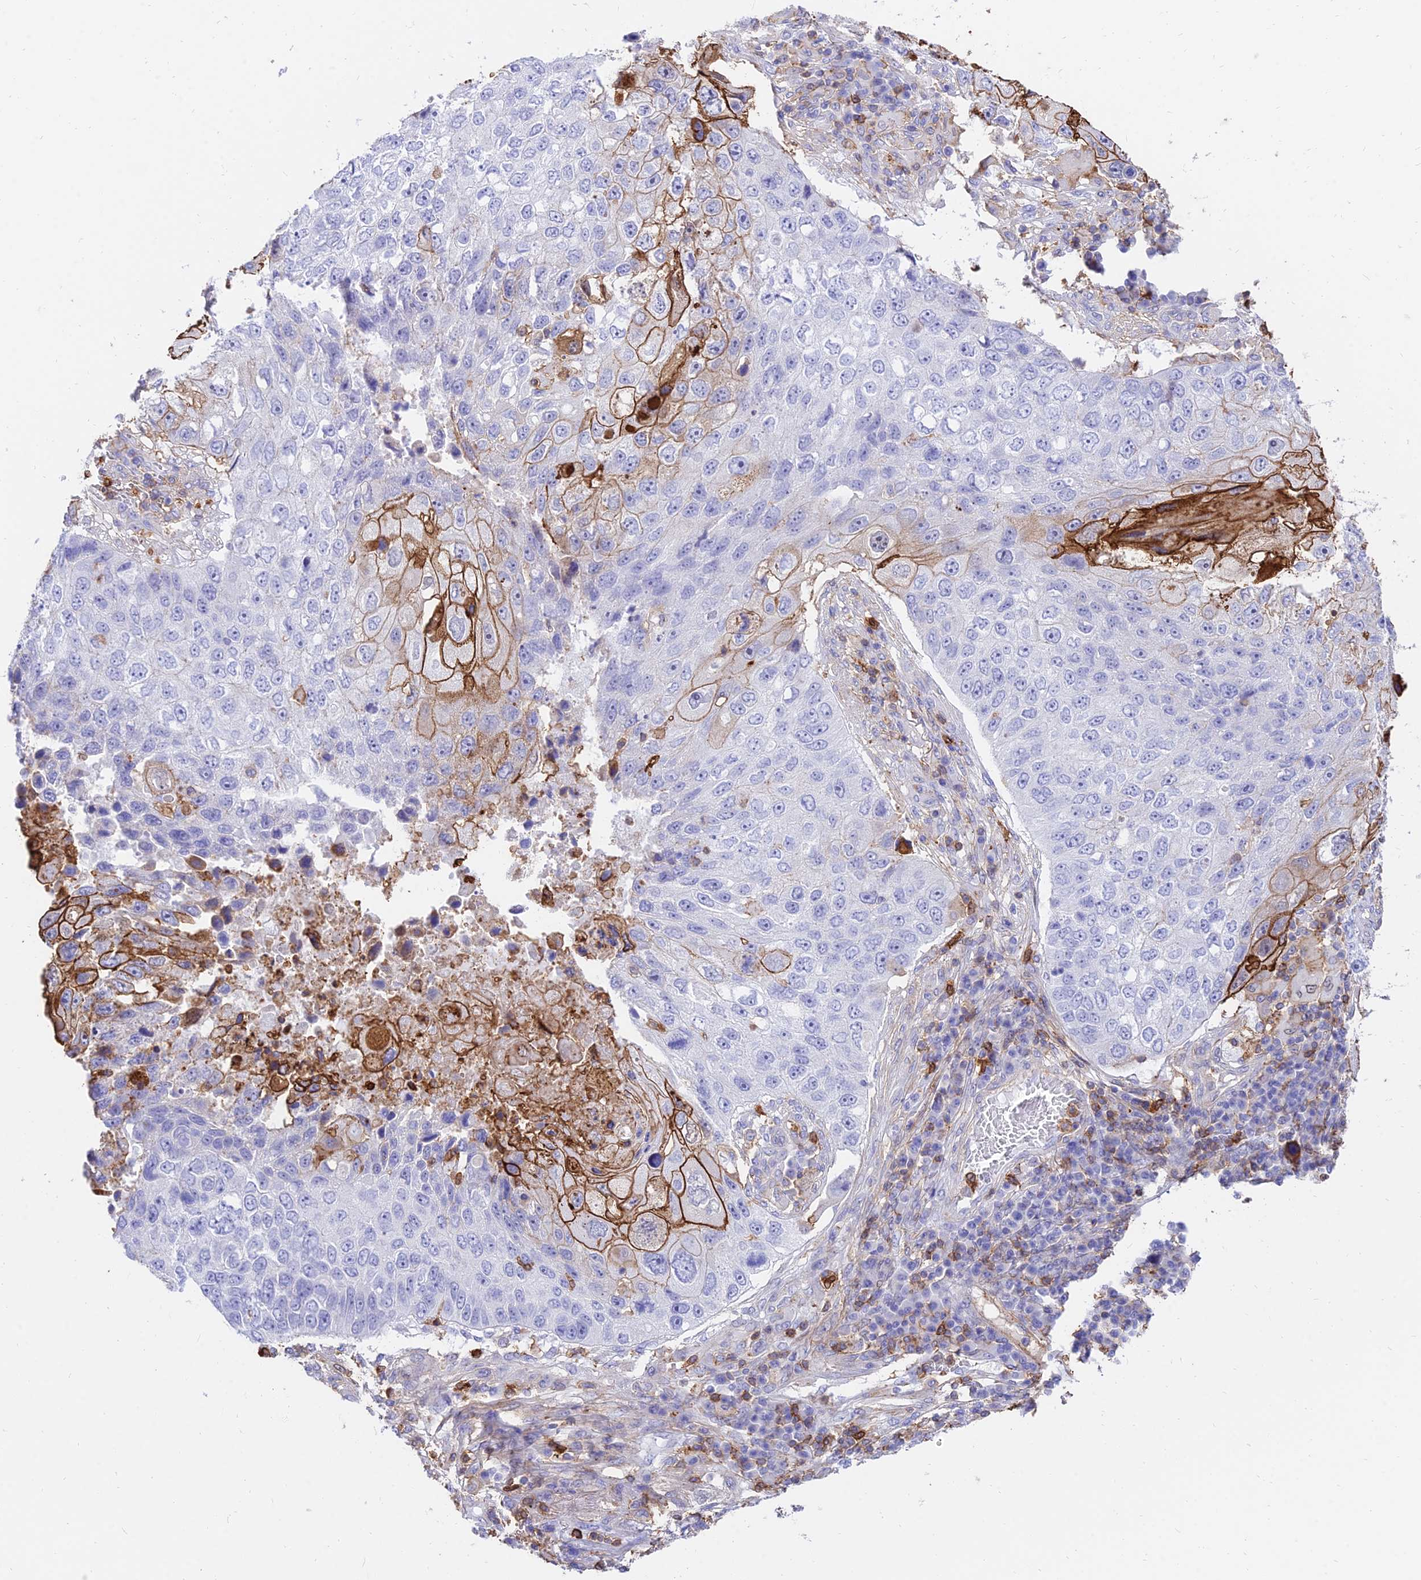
{"staining": {"intensity": "moderate", "quantity": "25%-75%", "location": "cytoplasmic/membranous"}, "tissue": "lung cancer", "cell_type": "Tumor cells", "image_type": "cancer", "snomed": [{"axis": "morphology", "description": "Squamous cell carcinoma, NOS"}, {"axis": "topography", "description": "Lung"}], "caption": "High-power microscopy captured an immunohistochemistry (IHC) photomicrograph of squamous cell carcinoma (lung), revealing moderate cytoplasmic/membranous positivity in about 25%-75% of tumor cells.", "gene": "SREK1IP1", "patient": {"sex": "male", "age": 61}}